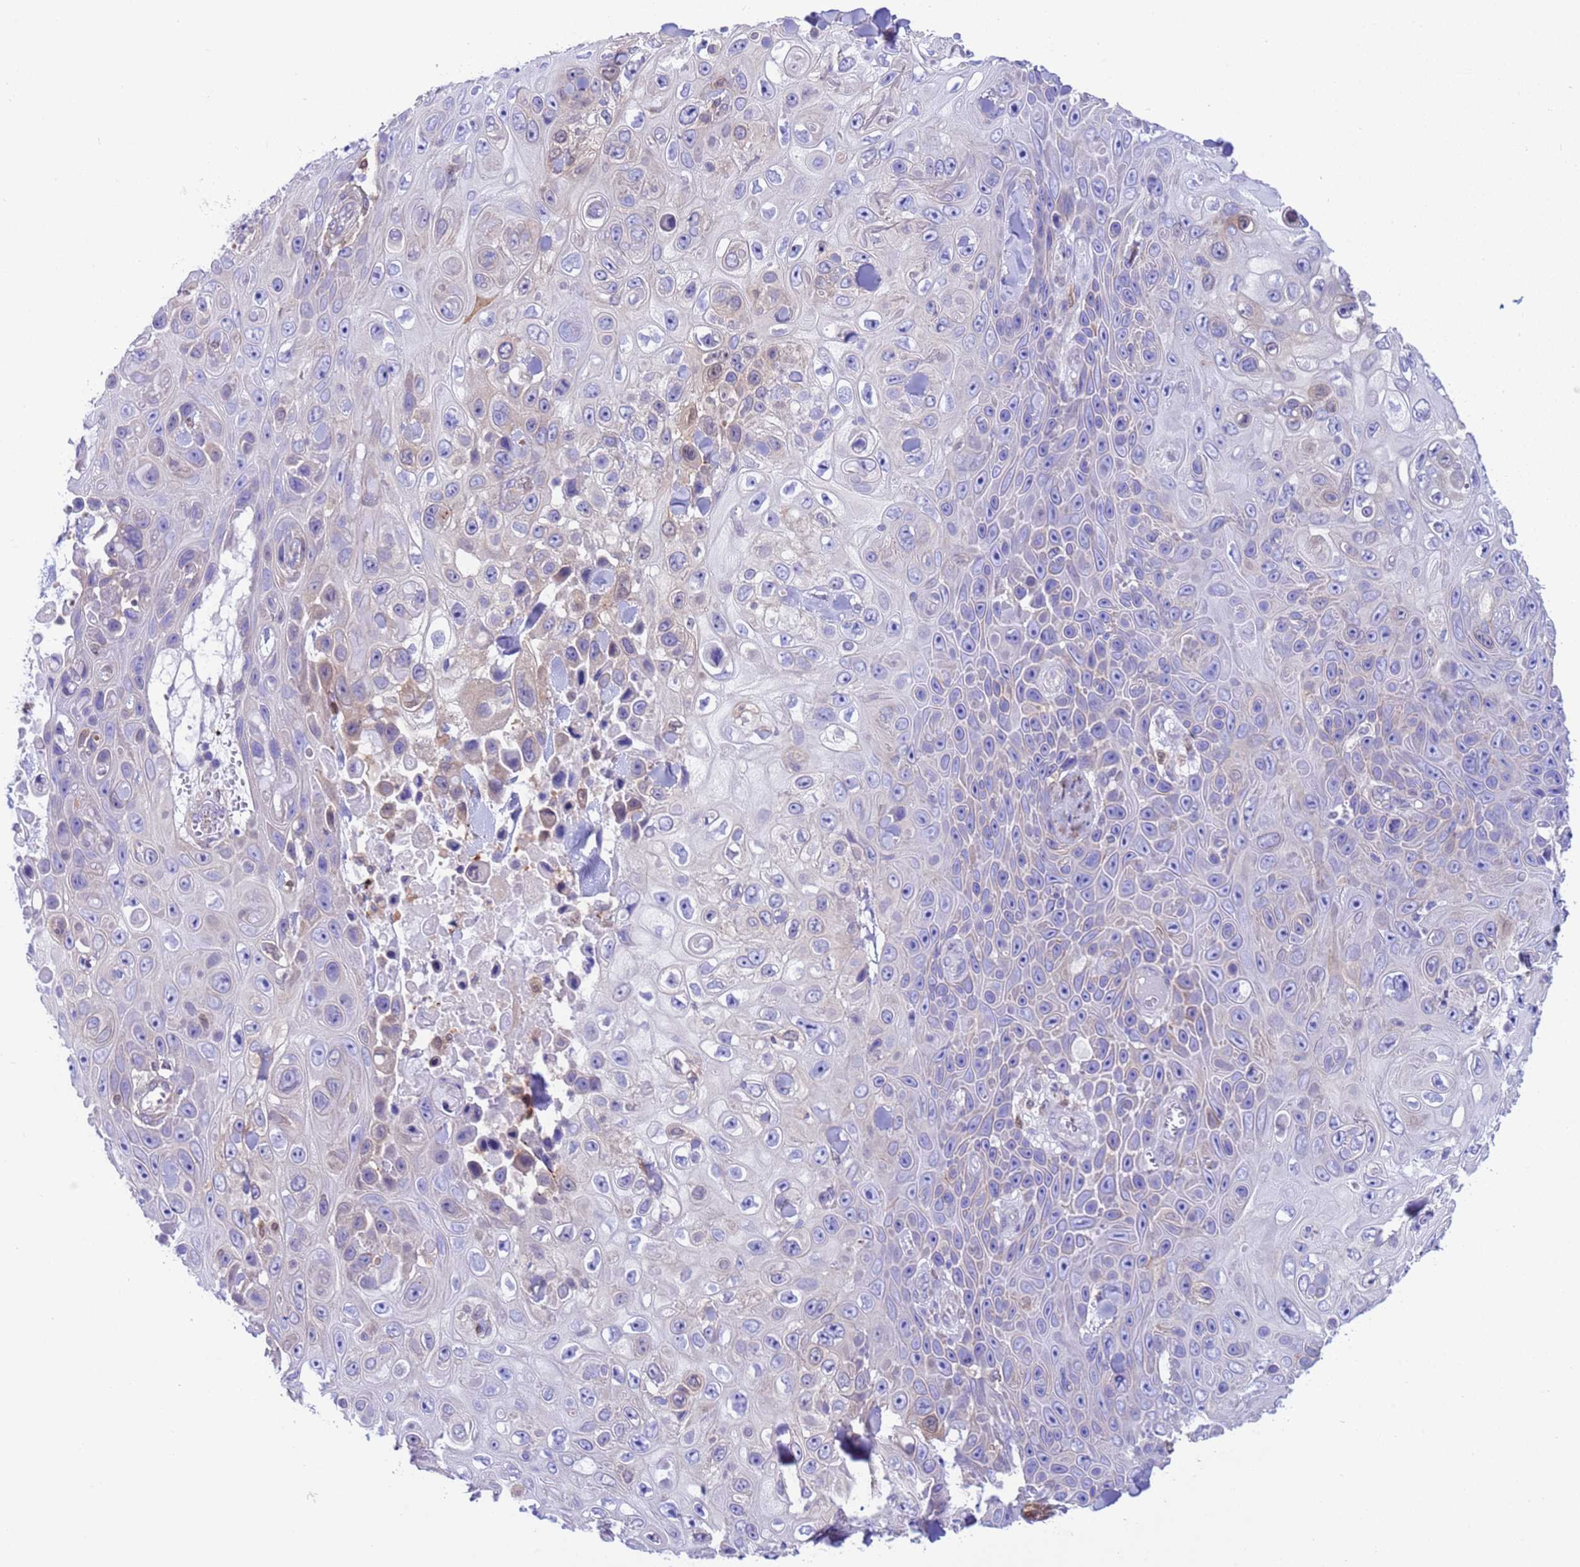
{"staining": {"intensity": "negative", "quantity": "none", "location": "none"}, "tissue": "skin cancer", "cell_type": "Tumor cells", "image_type": "cancer", "snomed": [{"axis": "morphology", "description": "Squamous cell carcinoma, NOS"}, {"axis": "topography", "description": "Skin"}], "caption": "IHC image of squamous cell carcinoma (skin) stained for a protein (brown), which shows no expression in tumor cells.", "gene": "C6orf47", "patient": {"sex": "male", "age": 82}}